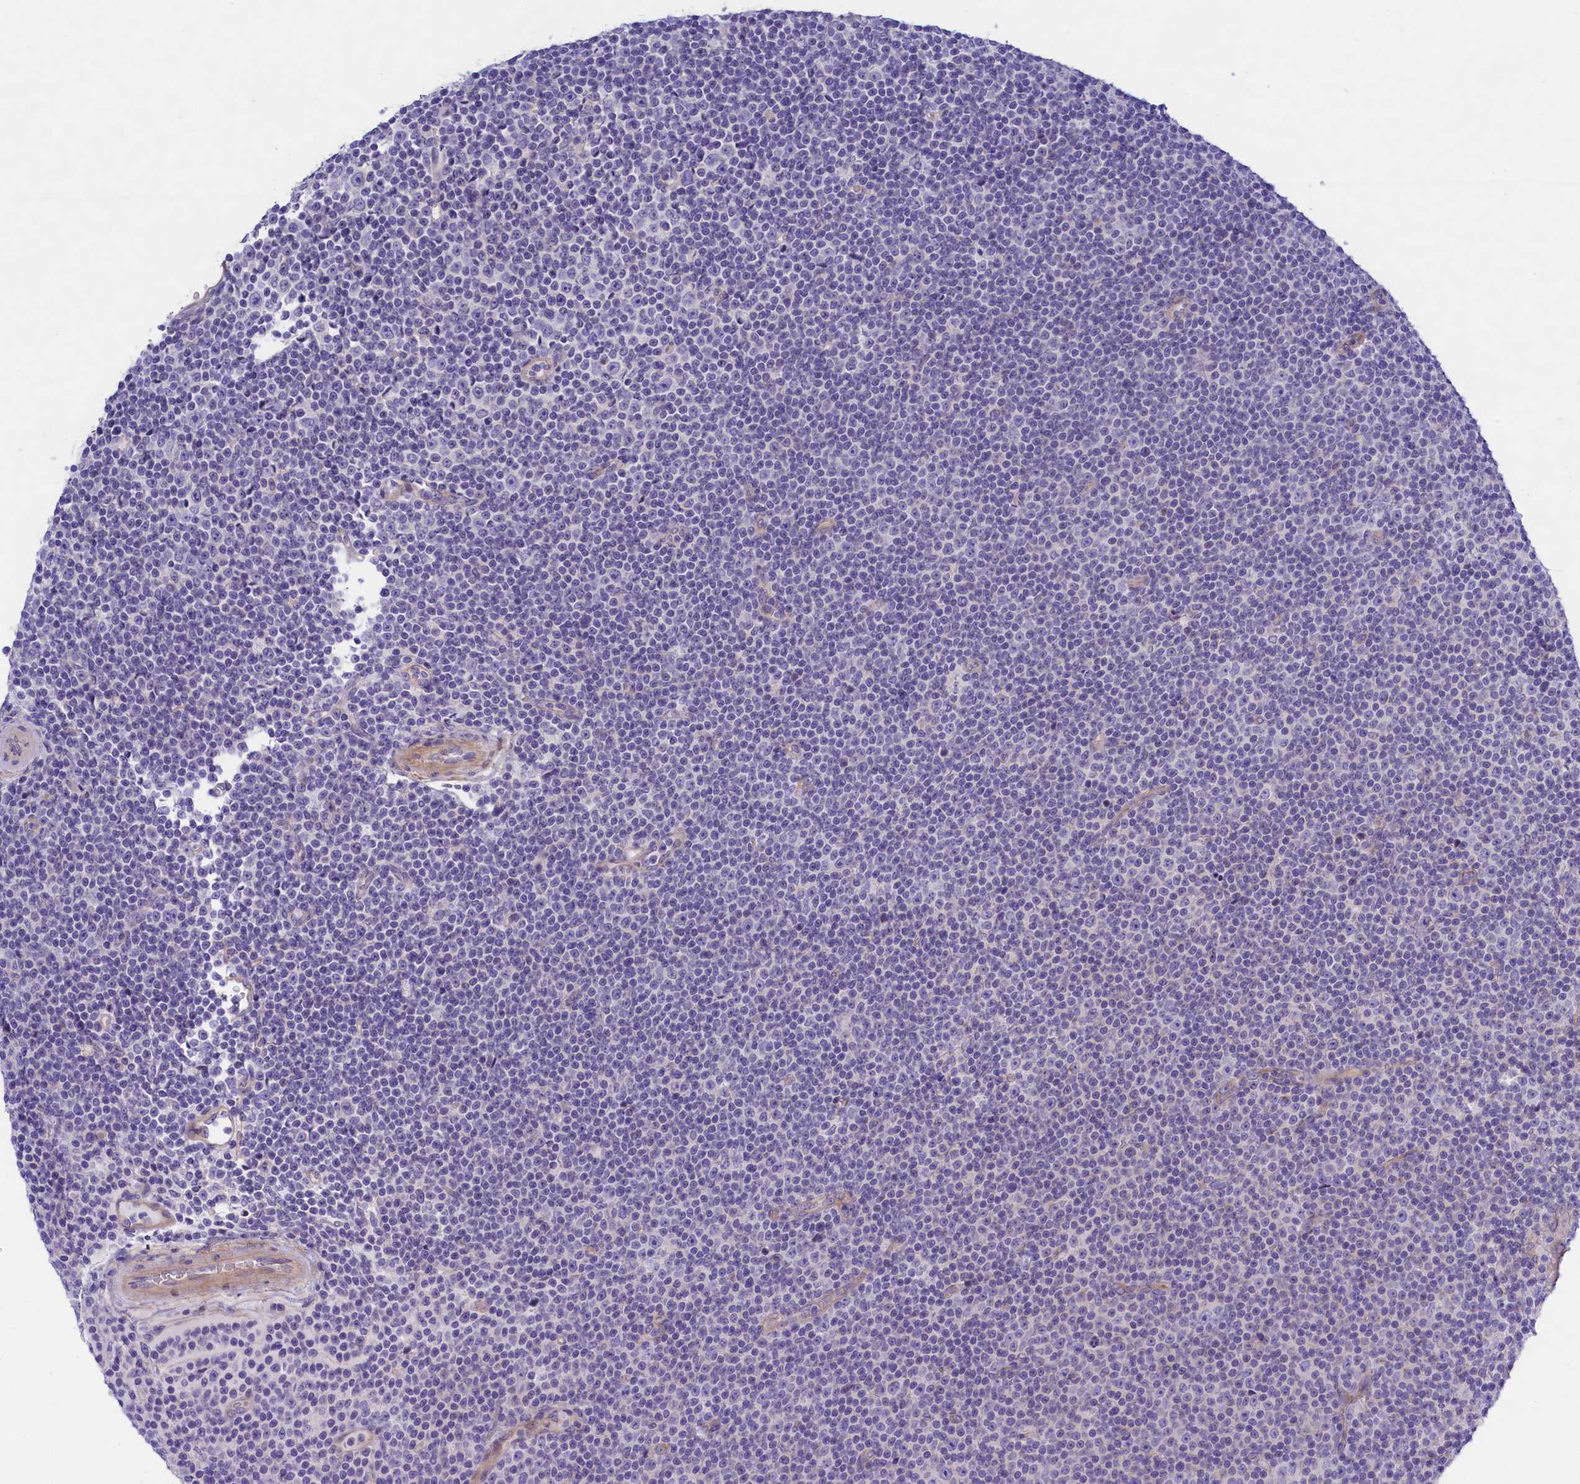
{"staining": {"intensity": "negative", "quantity": "none", "location": "none"}, "tissue": "lymphoma", "cell_type": "Tumor cells", "image_type": "cancer", "snomed": [{"axis": "morphology", "description": "Malignant lymphoma, non-Hodgkin's type, Low grade"}, {"axis": "topography", "description": "Lymph node"}], "caption": "Immunohistochemistry photomicrograph of neoplastic tissue: low-grade malignant lymphoma, non-Hodgkin's type stained with DAB demonstrates no significant protein staining in tumor cells.", "gene": "PPP1R13L", "patient": {"sex": "female", "age": 67}}